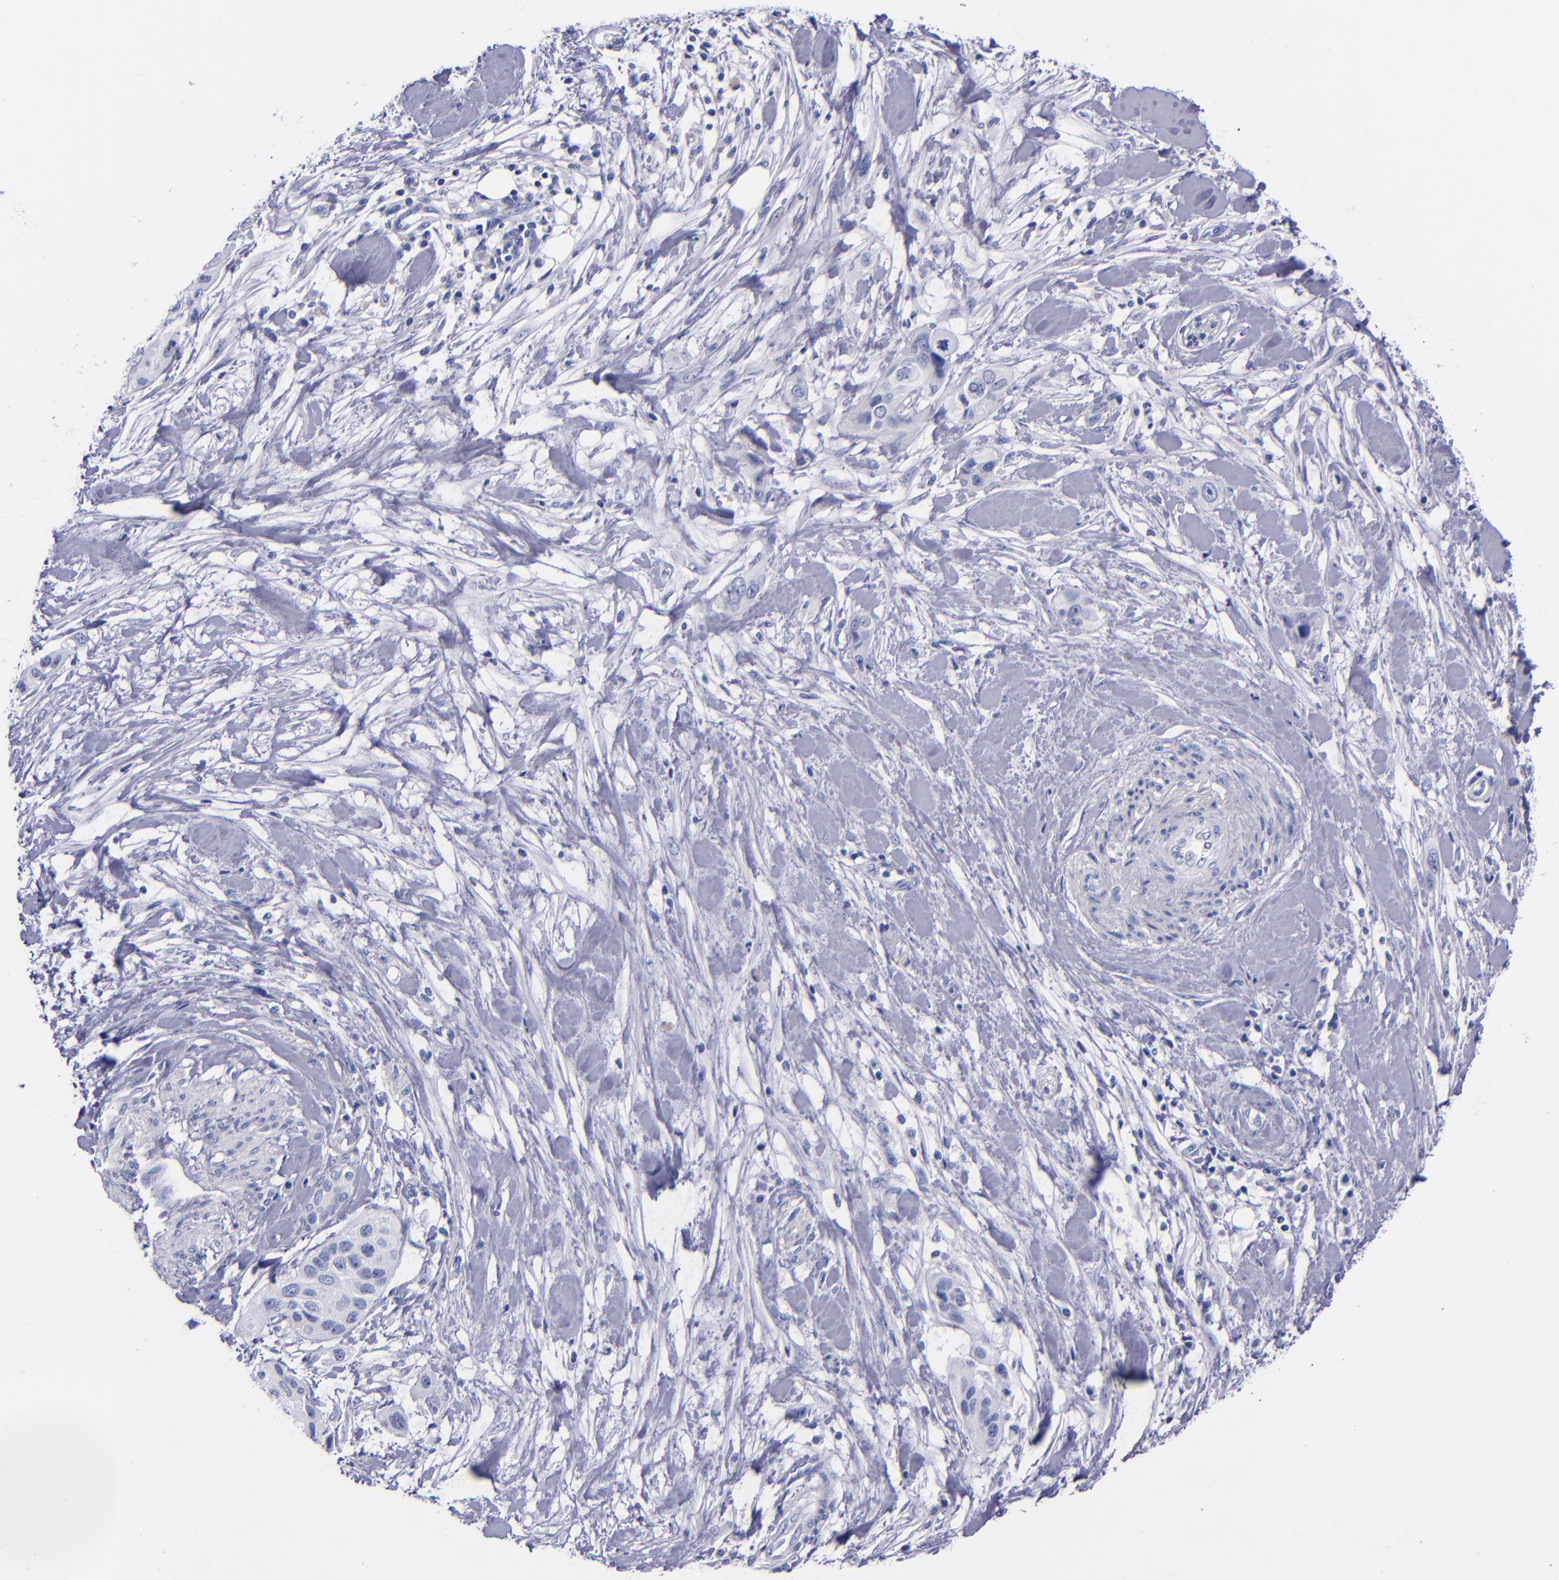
{"staining": {"intensity": "negative", "quantity": "none", "location": "none"}, "tissue": "pancreatic cancer", "cell_type": "Tumor cells", "image_type": "cancer", "snomed": [{"axis": "morphology", "description": "Adenocarcinoma, NOS"}, {"axis": "topography", "description": "Pancreas"}], "caption": "Tumor cells show no significant positivity in pancreatic cancer (adenocarcinoma).", "gene": "SV2A", "patient": {"sex": "female", "age": 60}}